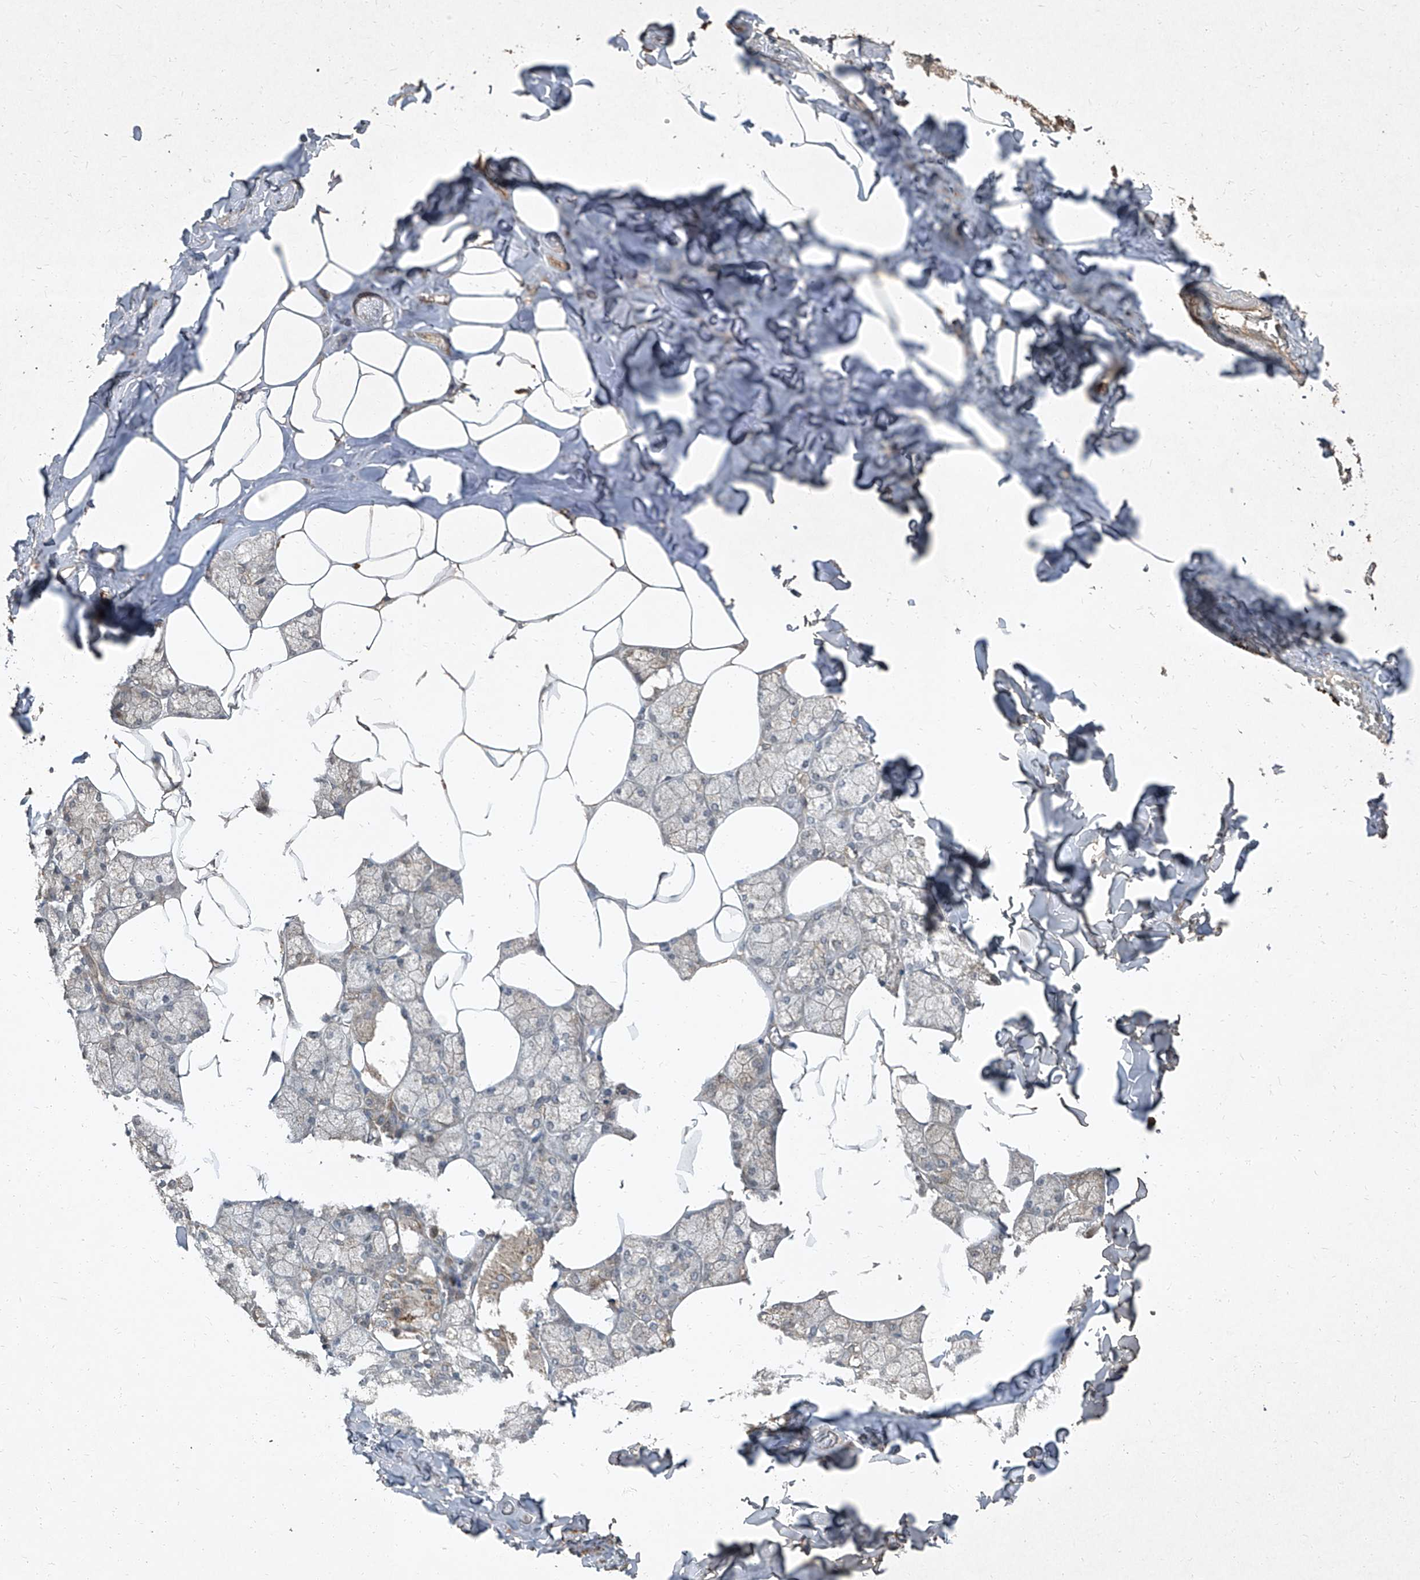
{"staining": {"intensity": "moderate", "quantity": ">75%", "location": "cytoplasmic/membranous"}, "tissue": "salivary gland", "cell_type": "Glandular cells", "image_type": "normal", "snomed": [{"axis": "morphology", "description": "Normal tissue, NOS"}, {"axis": "topography", "description": "Salivary gland"}], "caption": "Glandular cells demonstrate medium levels of moderate cytoplasmic/membranous expression in about >75% of cells in normal salivary gland.", "gene": "CCN1", "patient": {"sex": "male", "age": 62}}